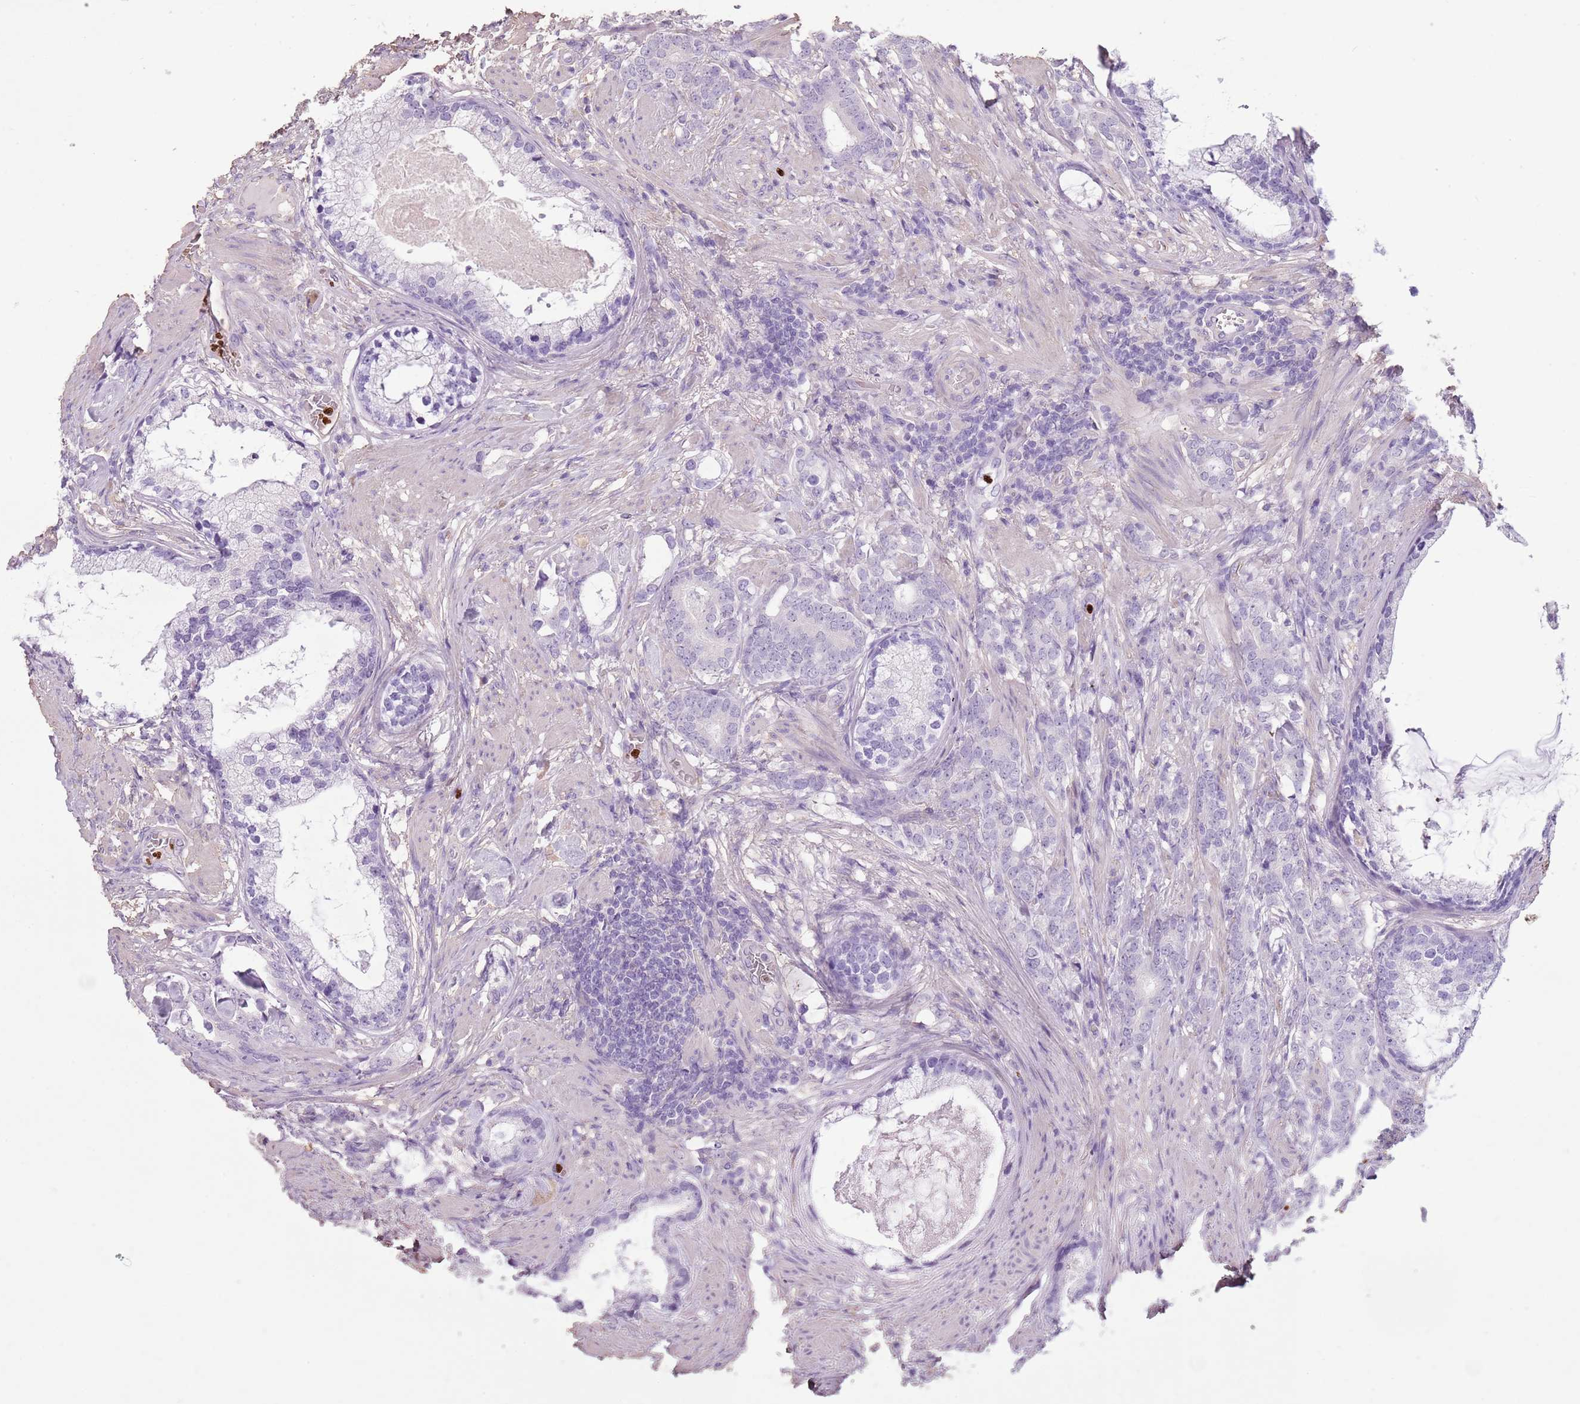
{"staining": {"intensity": "negative", "quantity": "none", "location": "none"}, "tissue": "prostate cancer", "cell_type": "Tumor cells", "image_type": "cancer", "snomed": [{"axis": "morphology", "description": "Adenocarcinoma, Low grade"}, {"axis": "topography", "description": "Prostate"}], "caption": "Immunohistochemistry of human prostate cancer (low-grade adenocarcinoma) reveals no expression in tumor cells.", "gene": "CELF6", "patient": {"sex": "male", "age": 71}}